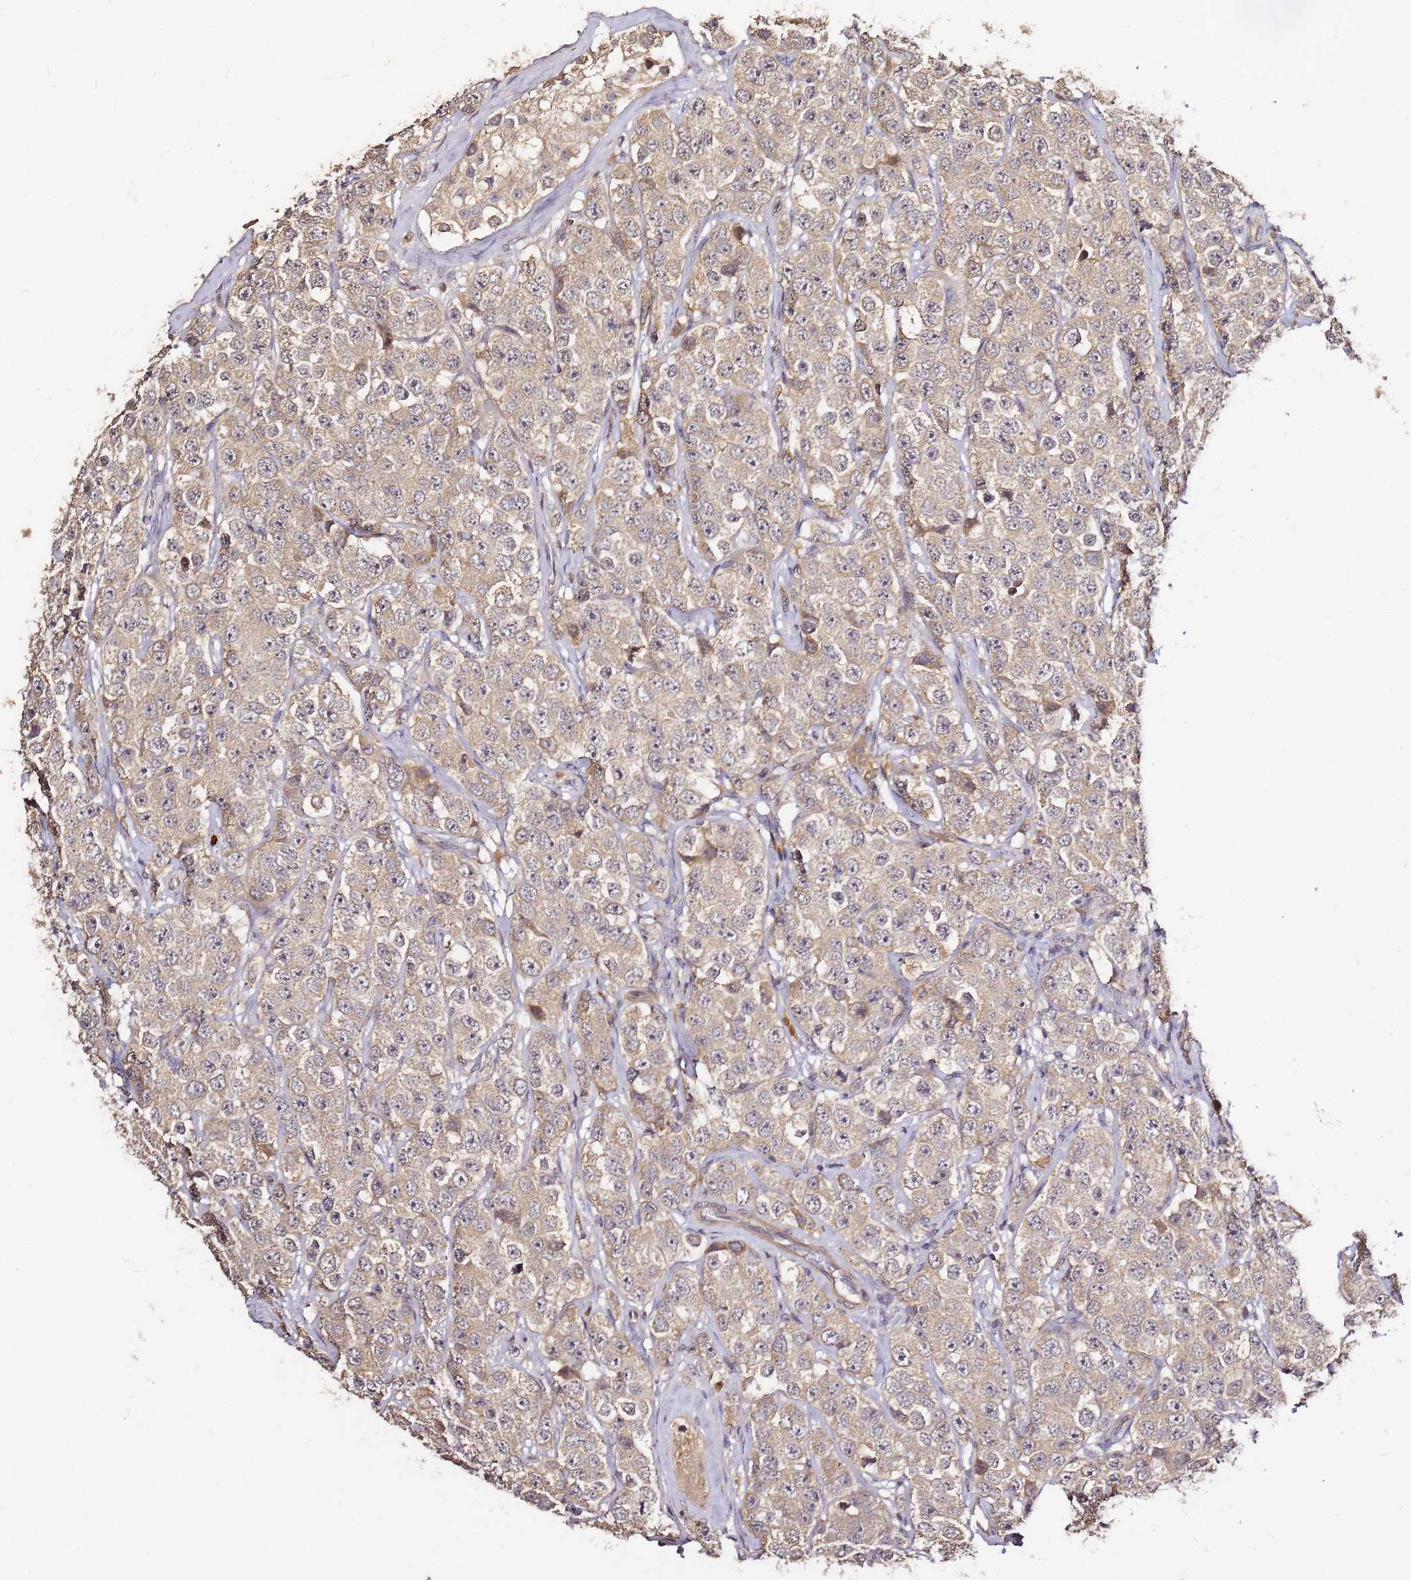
{"staining": {"intensity": "weak", "quantity": ">75%", "location": "cytoplasmic/membranous"}, "tissue": "testis cancer", "cell_type": "Tumor cells", "image_type": "cancer", "snomed": [{"axis": "morphology", "description": "Seminoma, NOS"}, {"axis": "topography", "description": "Testis"}], "caption": "The immunohistochemical stain labels weak cytoplasmic/membranous positivity in tumor cells of testis cancer tissue.", "gene": "C6orf136", "patient": {"sex": "male", "age": 28}}